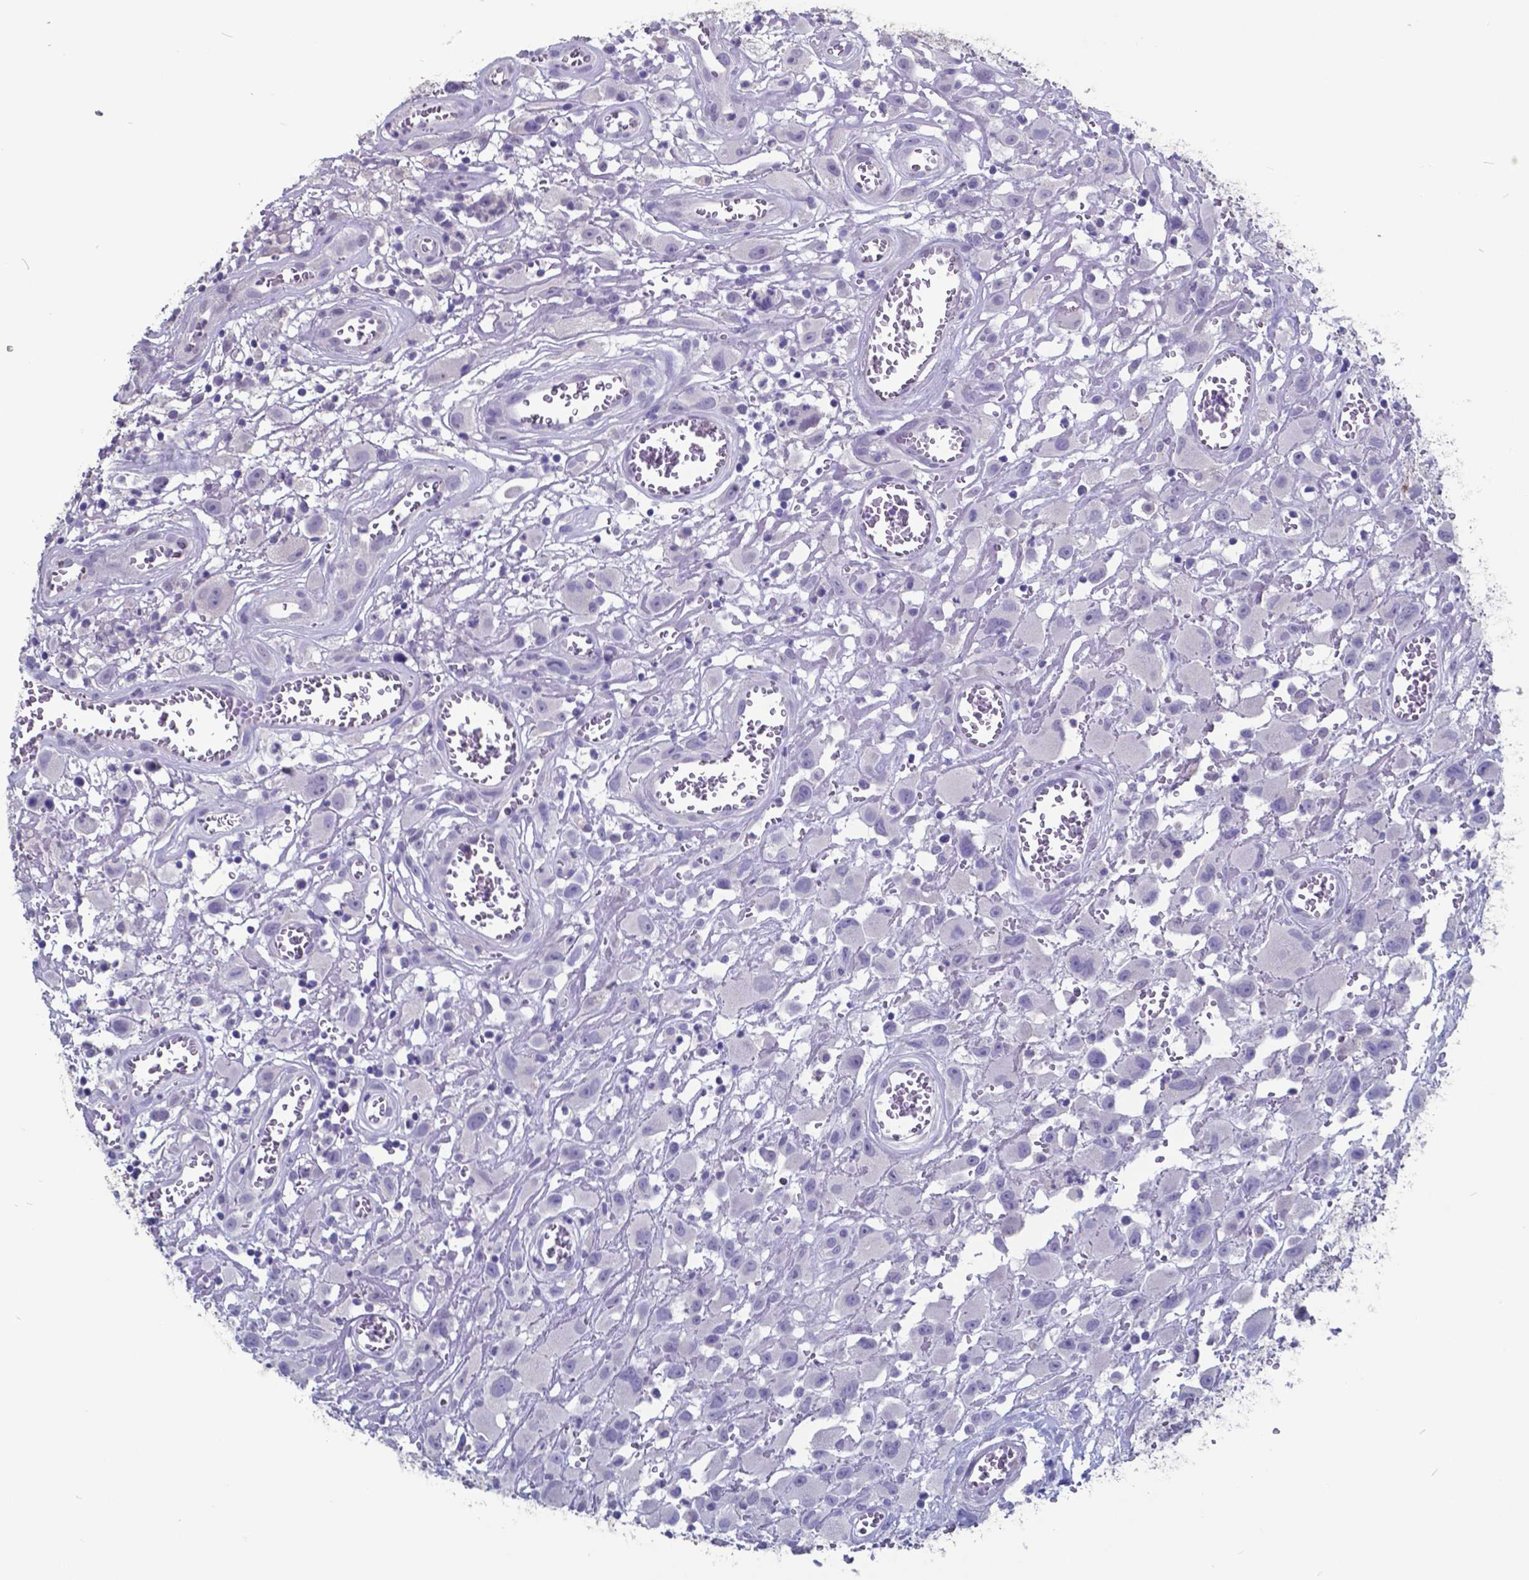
{"staining": {"intensity": "negative", "quantity": "none", "location": "none"}, "tissue": "head and neck cancer", "cell_type": "Tumor cells", "image_type": "cancer", "snomed": [{"axis": "morphology", "description": "Squamous cell carcinoma, NOS"}, {"axis": "morphology", "description": "Squamous cell carcinoma, metastatic, NOS"}, {"axis": "topography", "description": "Oral tissue"}, {"axis": "topography", "description": "Head-Neck"}], "caption": "Tumor cells are negative for brown protein staining in head and neck cancer (squamous cell carcinoma).", "gene": "TTR", "patient": {"sex": "female", "age": 85}}